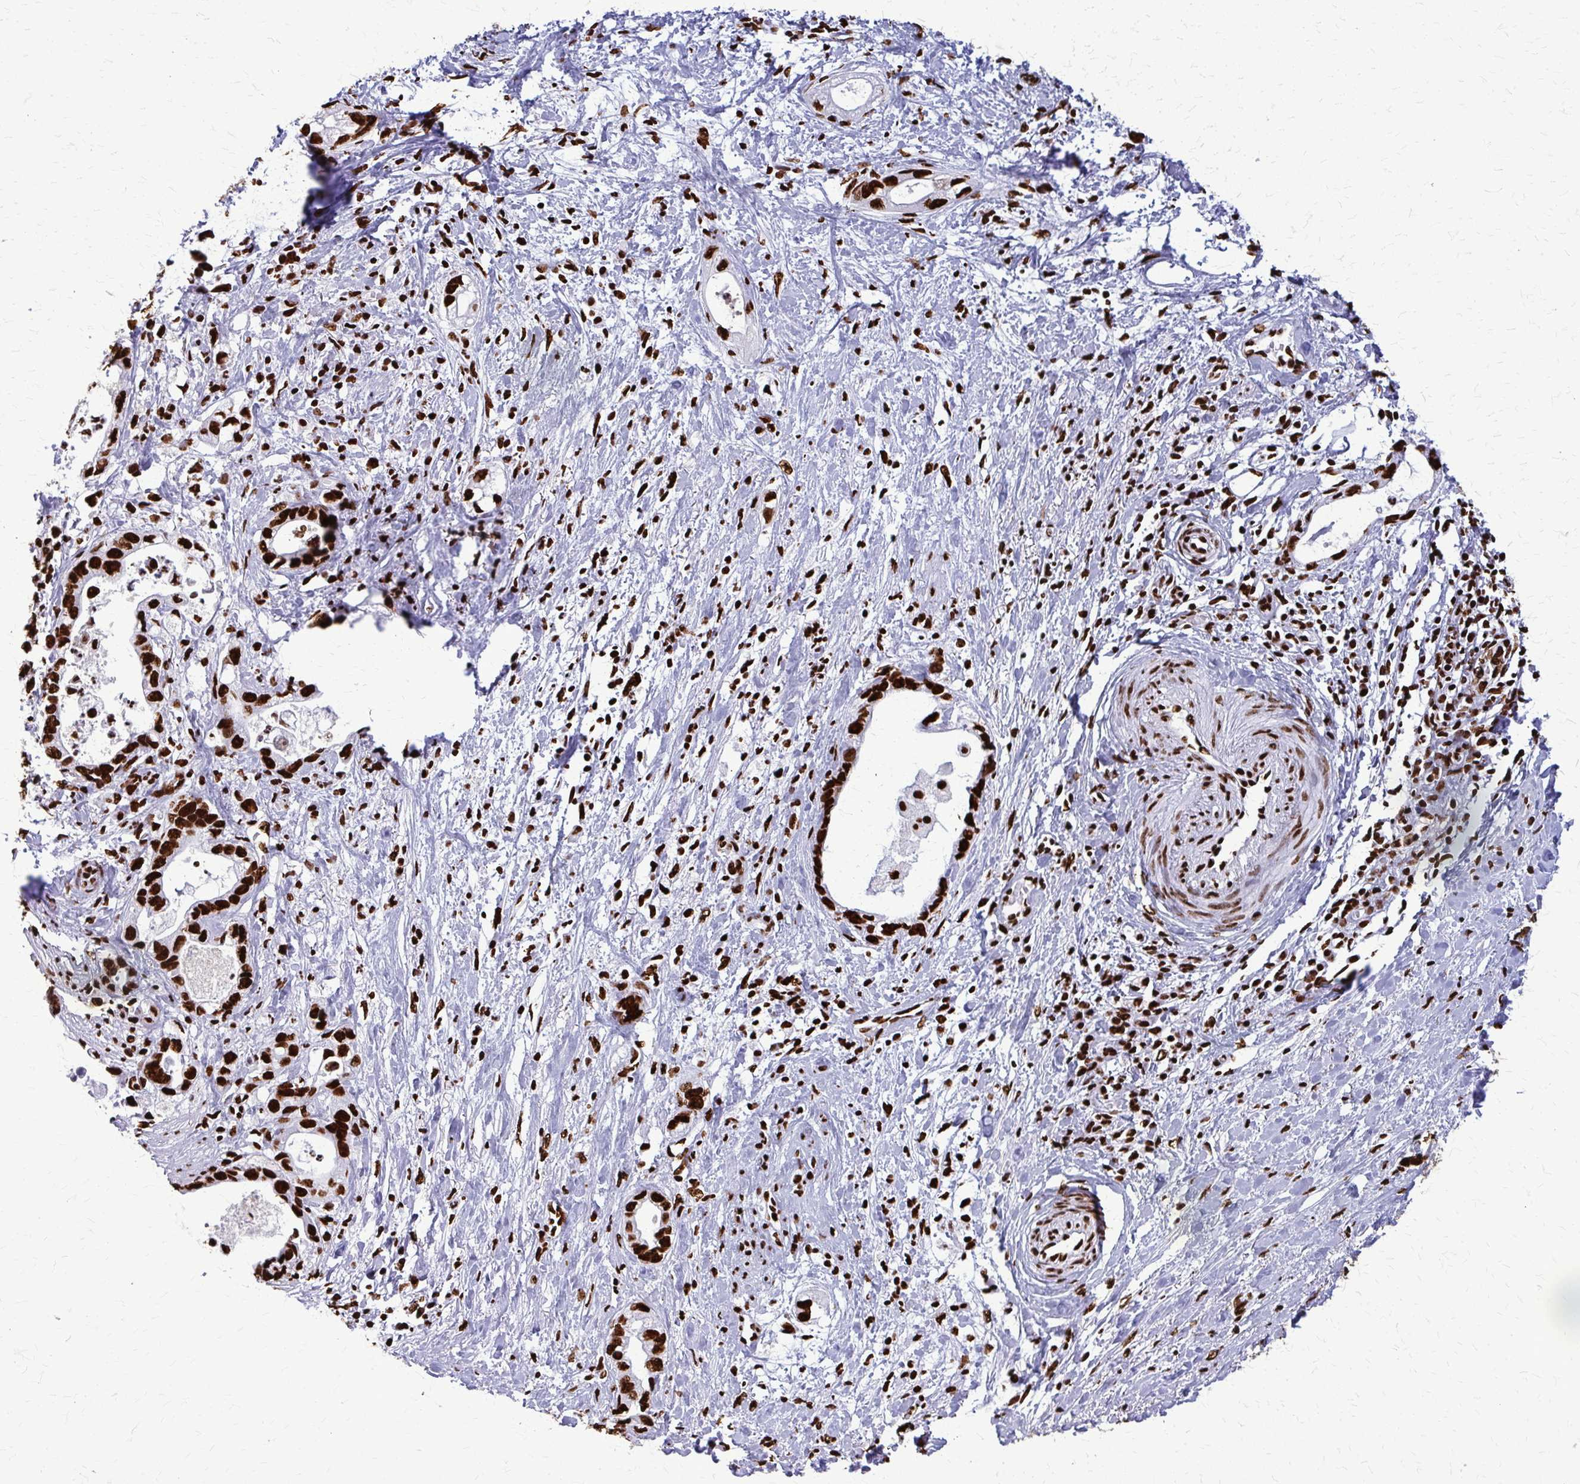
{"staining": {"intensity": "strong", "quantity": ">75%", "location": "nuclear"}, "tissue": "stomach cancer", "cell_type": "Tumor cells", "image_type": "cancer", "snomed": [{"axis": "morphology", "description": "Adenocarcinoma, NOS"}, {"axis": "topography", "description": "Stomach"}], "caption": "Immunohistochemistry (IHC) staining of stomach cancer, which reveals high levels of strong nuclear staining in approximately >75% of tumor cells indicating strong nuclear protein expression. The staining was performed using DAB (brown) for protein detection and nuclei were counterstained in hematoxylin (blue).", "gene": "SFPQ", "patient": {"sex": "male", "age": 55}}